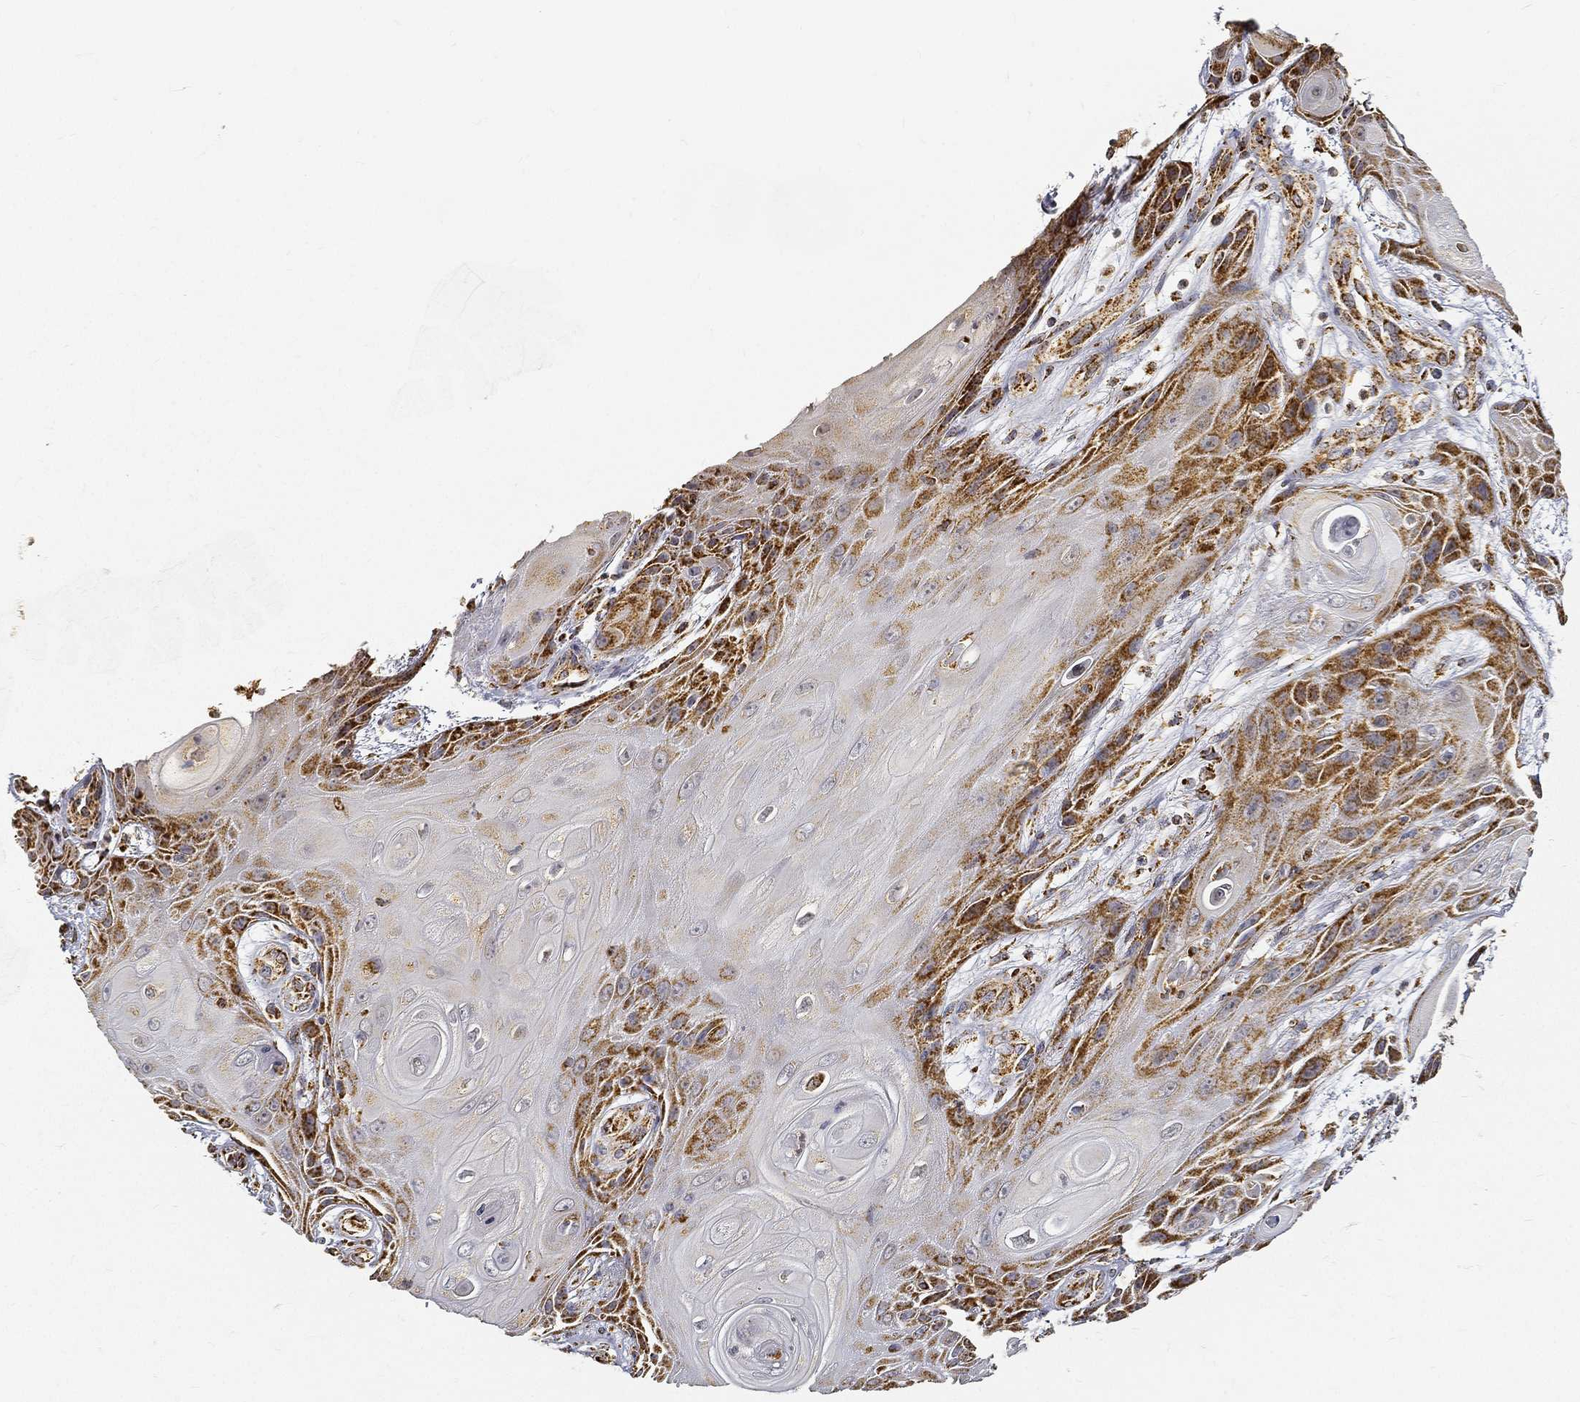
{"staining": {"intensity": "strong", "quantity": "<25%", "location": "cytoplasmic/membranous"}, "tissue": "skin cancer", "cell_type": "Tumor cells", "image_type": "cancer", "snomed": [{"axis": "morphology", "description": "Squamous cell carcinoma, NOS"}, {"axis": "topography", "description": "Skin"}], "caption": "DAB (3,3'-diaminobenzidine) immunohistochemical staining of squamous cell carcinoma (skin) displays strong cytoplasmic/membranous protein expression in about <25% of tumor cells.", "gene": "NDUFAB1", "patient": {"sex": "male", "age": 62}}